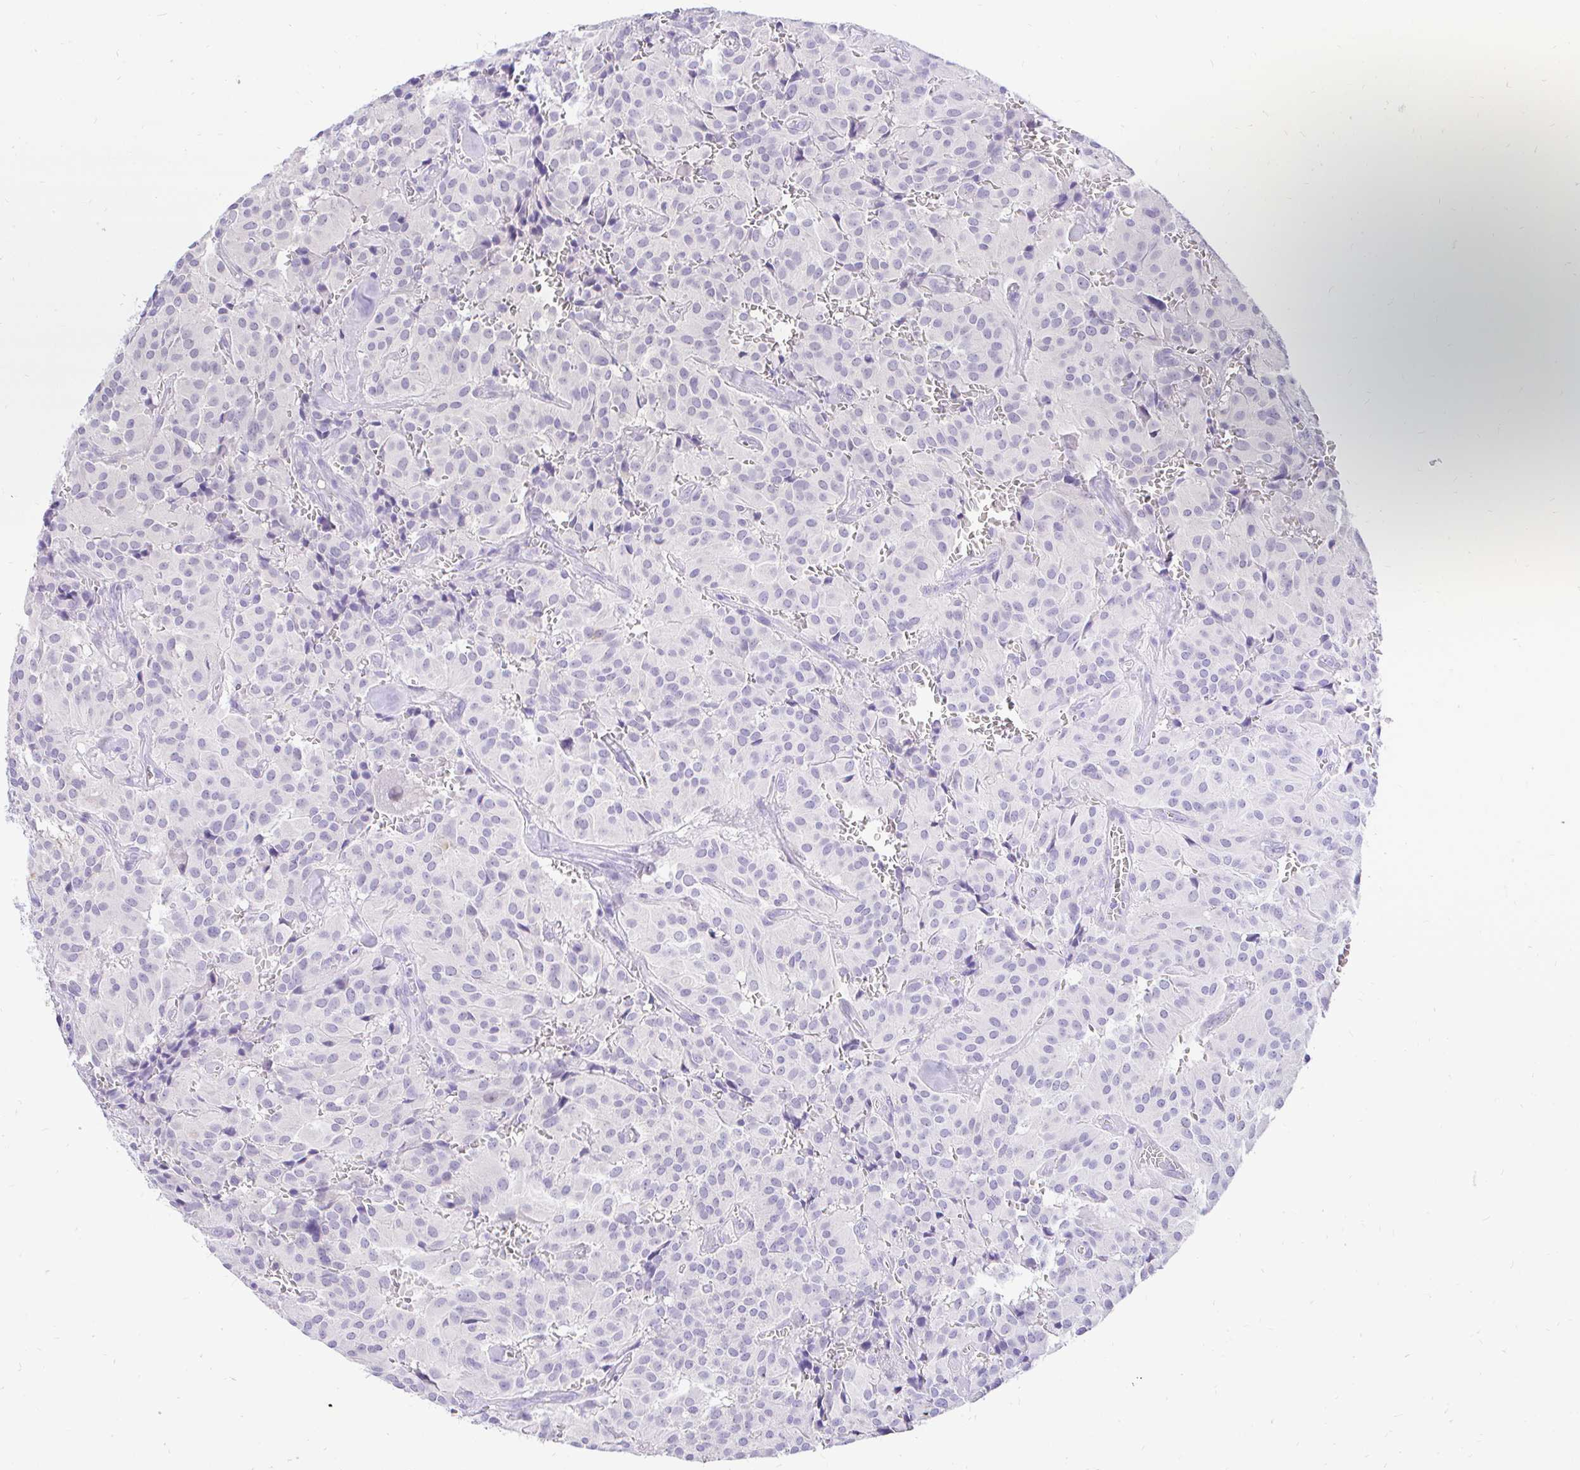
{"staining": {"intensity": "negative", "quantity": "none", "location": "none"}, "tissue": "glioma", "cell_type": "Tumor cells", "image_type": "cancer", "snomed": [{"axis": "morphology", "description": "Glioma, malignant, Low grade"}, {"axis": "topography", "description": "Brain"}], "caption": "Immunohistochemistry (IHC) micrograph of human low-grade glioma (malignant) stained for a protein (brown), which displays no positivity in tumor cells.", "gene": "FATE1", "patient": {"sex": "male", "age": 42}}